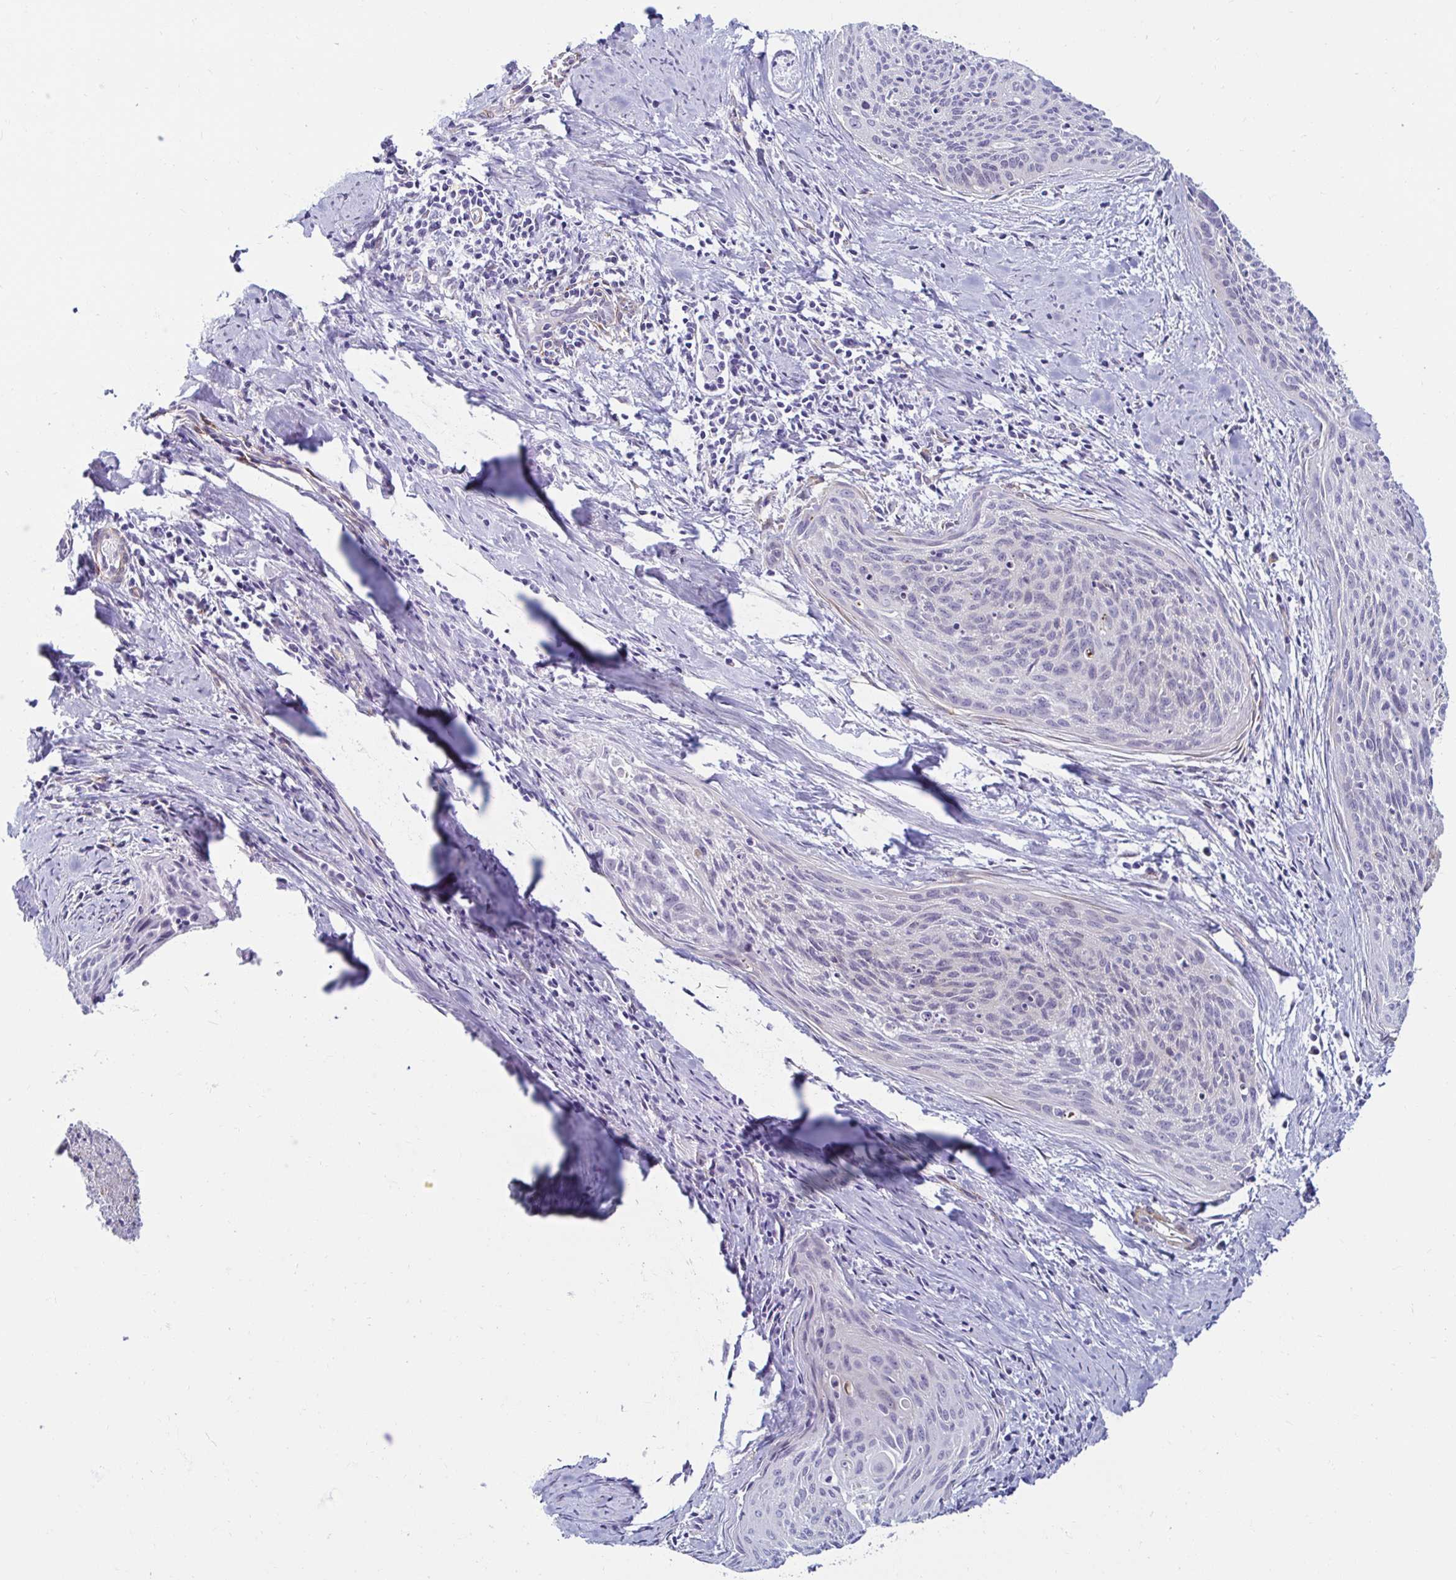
{"staining": {"intensity": "negative", "quantity": "none", "location": "none"}, "tissue": "cervical cancer", "cell_type": "Tumor cells", "image_type": "cancer", "snomed": [{"axis": "morphology", "description": "Squamous cell carcinoma, NOS"}, {"axis": "topography", "description": "Cervix"}], "caption": "IHC of cervical cancer (squamous cell carcinoma) reveals no staining in tumor cells.", "gene": "ANKRD62", "patient": {"sex": "female", "age": 55}}